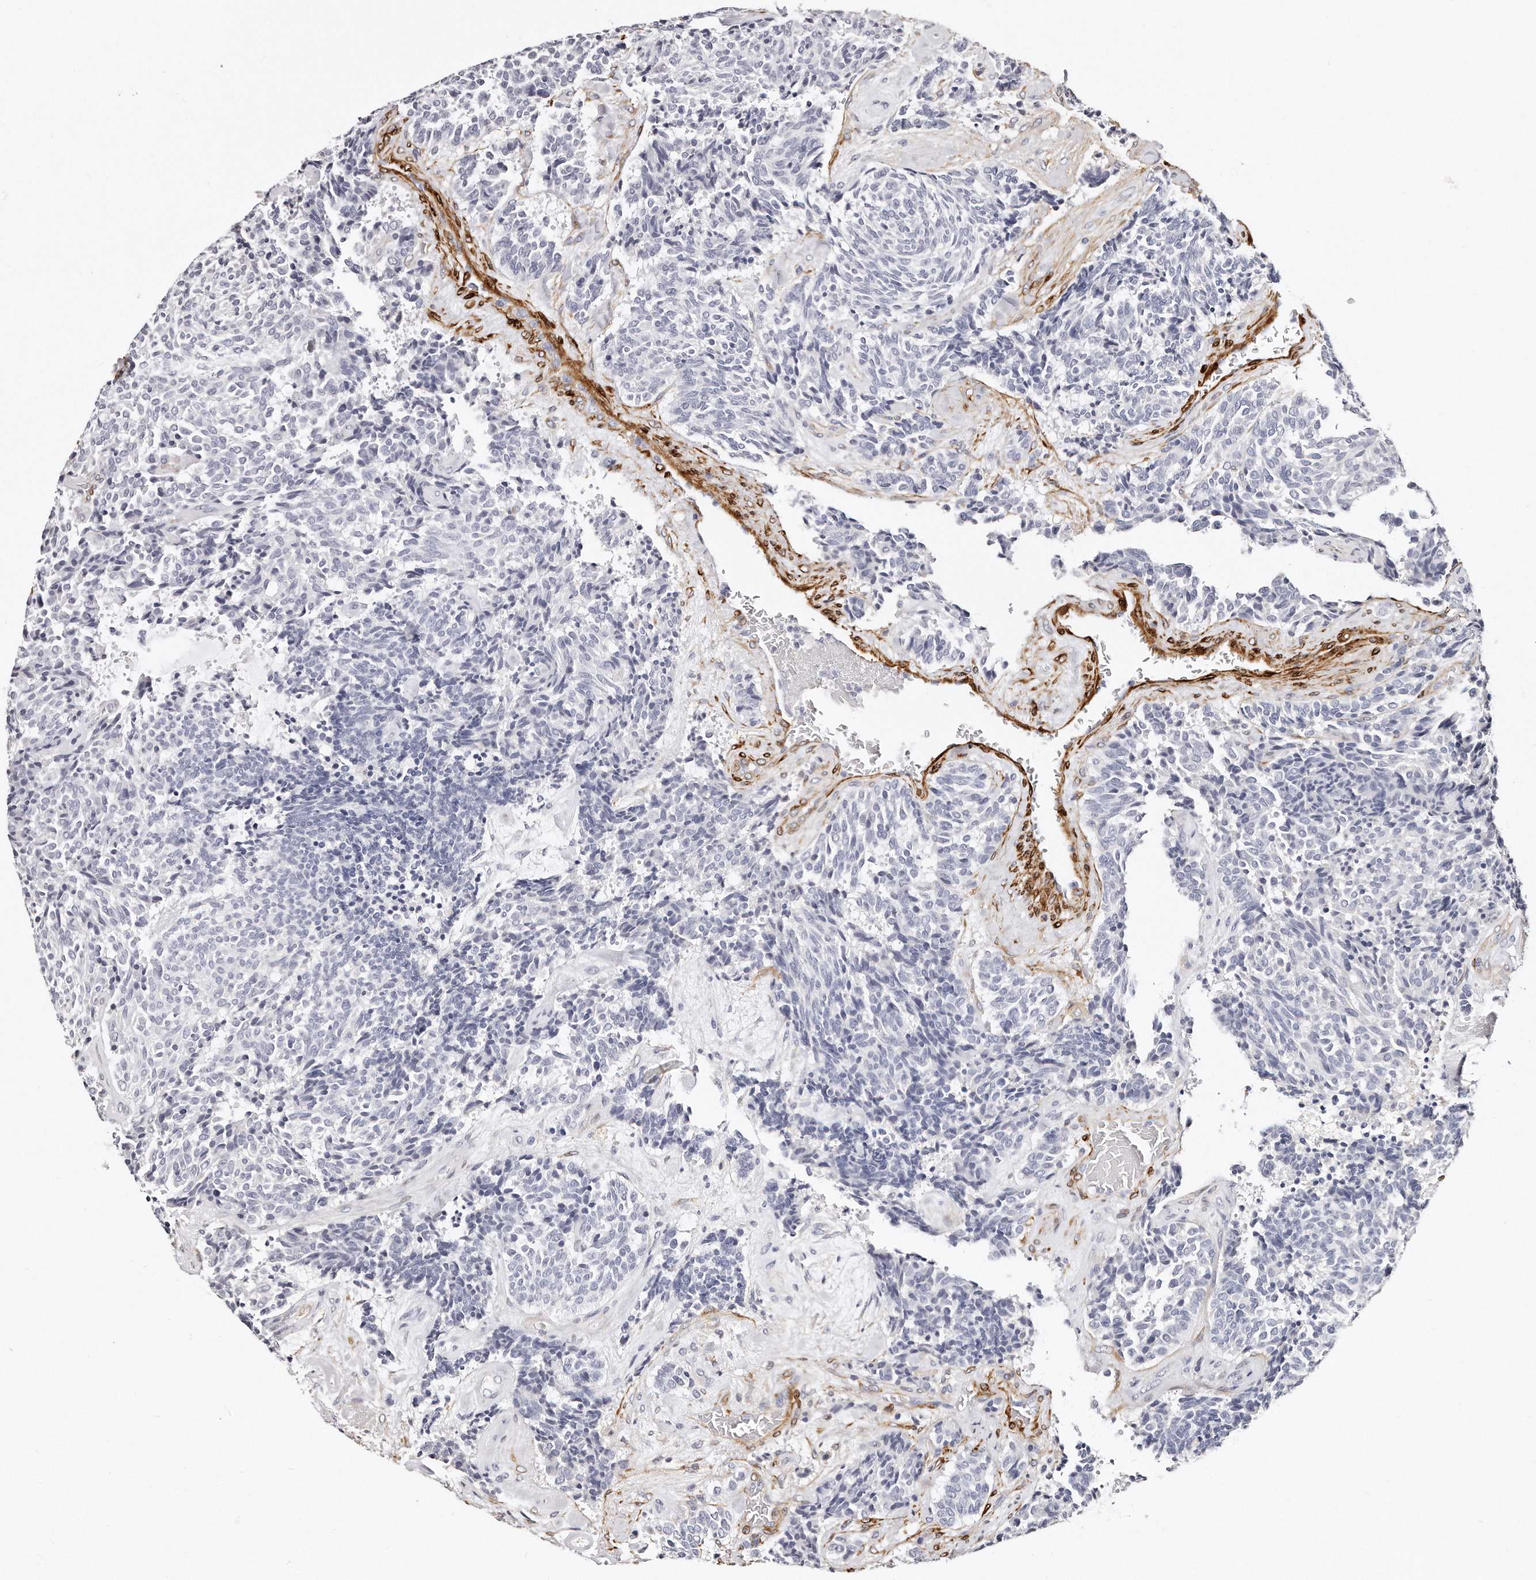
{"staining": {"intensity": "negative", "quantity": "none", "location": "none"}, "tissue": "carcinoid", "cell_type": "Tumor cells", "image_type": "cancer", "snomed": [{"axis": "morphology", "description": "Carcinoid, malignant, NOS"}, {"axis": "topography", "description": "Pancreas"}], "caption": "Immunohistochemical staining of human carcinoid reveals no significant positivity in tumor cells.", "gene": "LMOD1", "patient": {"sex": "female", "age": 54}}